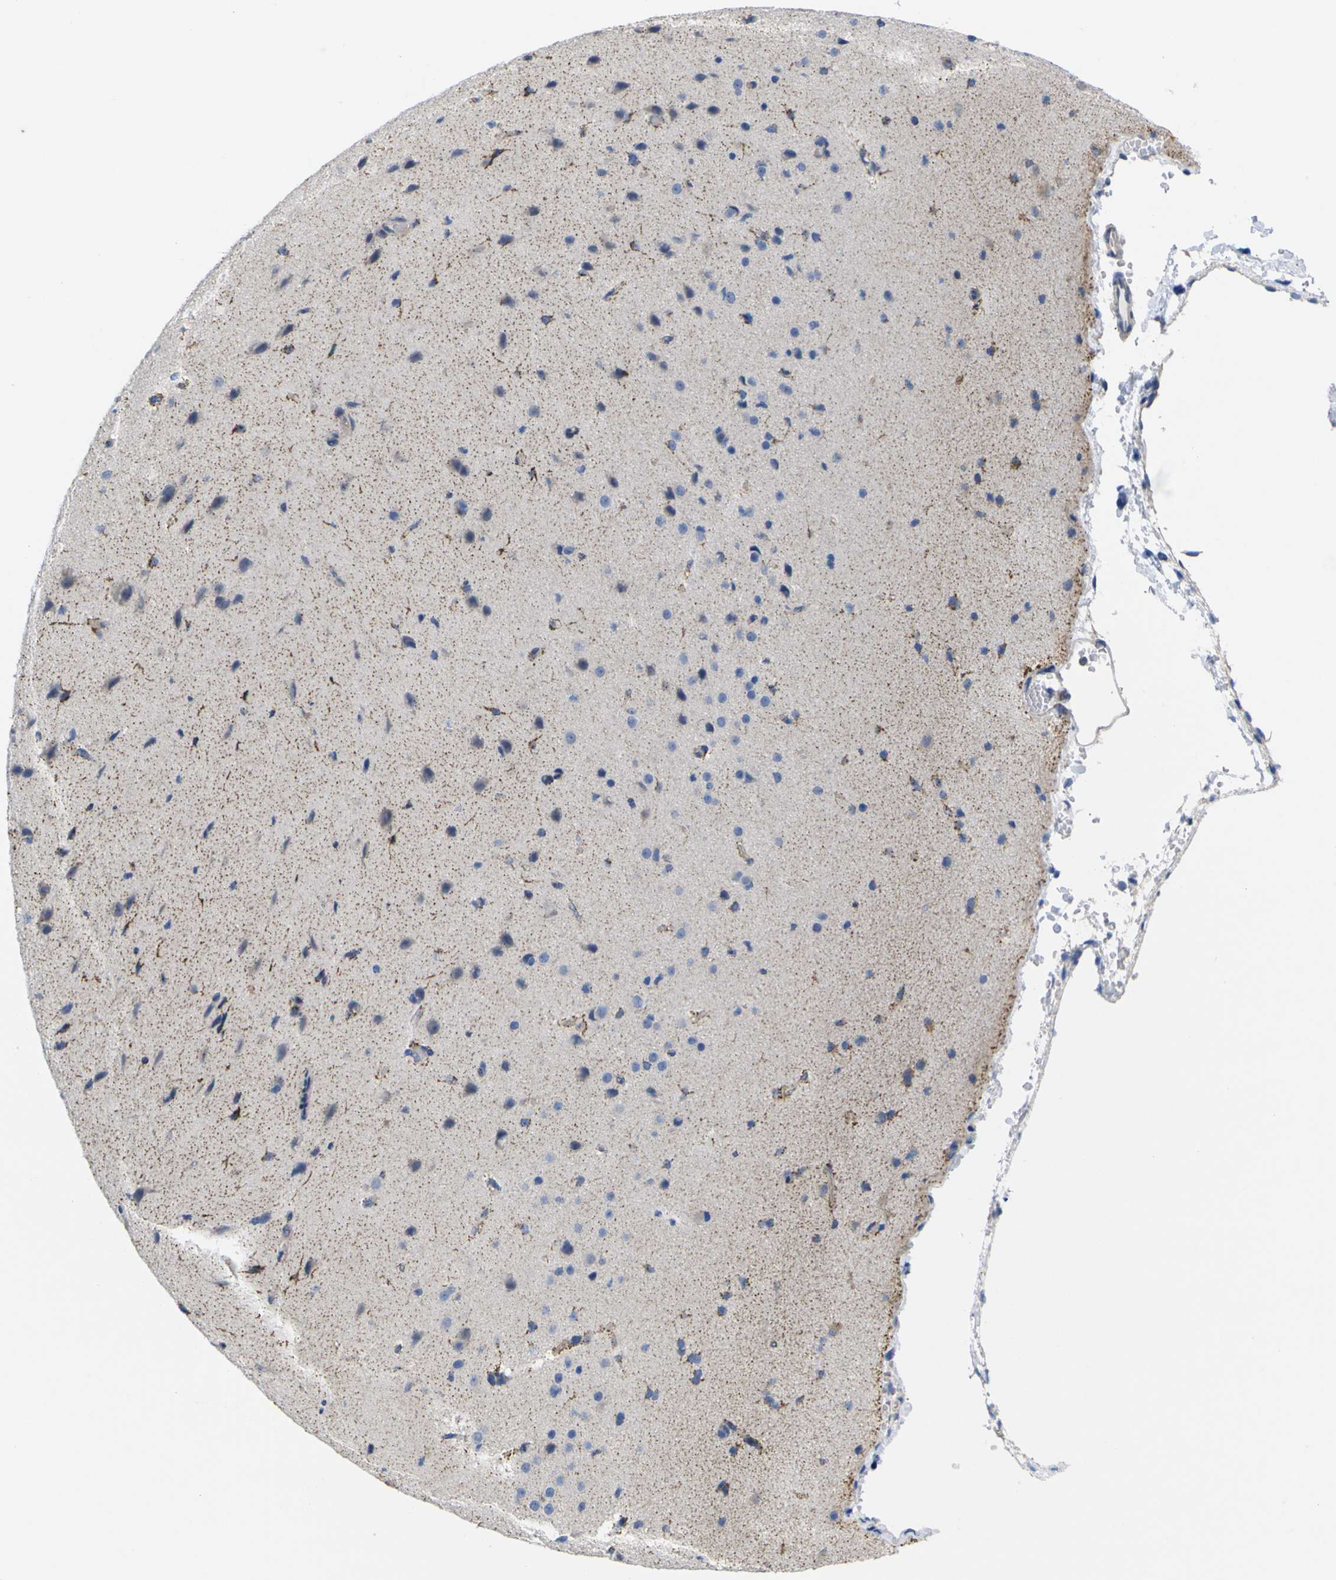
{"staining": {"intensity": "negative", "quantity": "none", "location": "none"}, "tissue": "cerebral cortex", "cell_type": "Endothelial cells", "image_type": "normal", "snomed": [{"axis": "morphology", "description": "Normal tissue, NOS"}, {"axis": "morphology", "description": "Developmental malformation"}, {"axis": "topography", "description": "Cerebral cortex"}], "caption": "A photomicrograph of human cerebral cortex is negative for staining in endothelial cells. (DAB (3,3'-diaminobenzidine) IHC with hematoxylin counter stain).", "gene": "USH1C", "patient": {"sex": "female", "age": 30}}